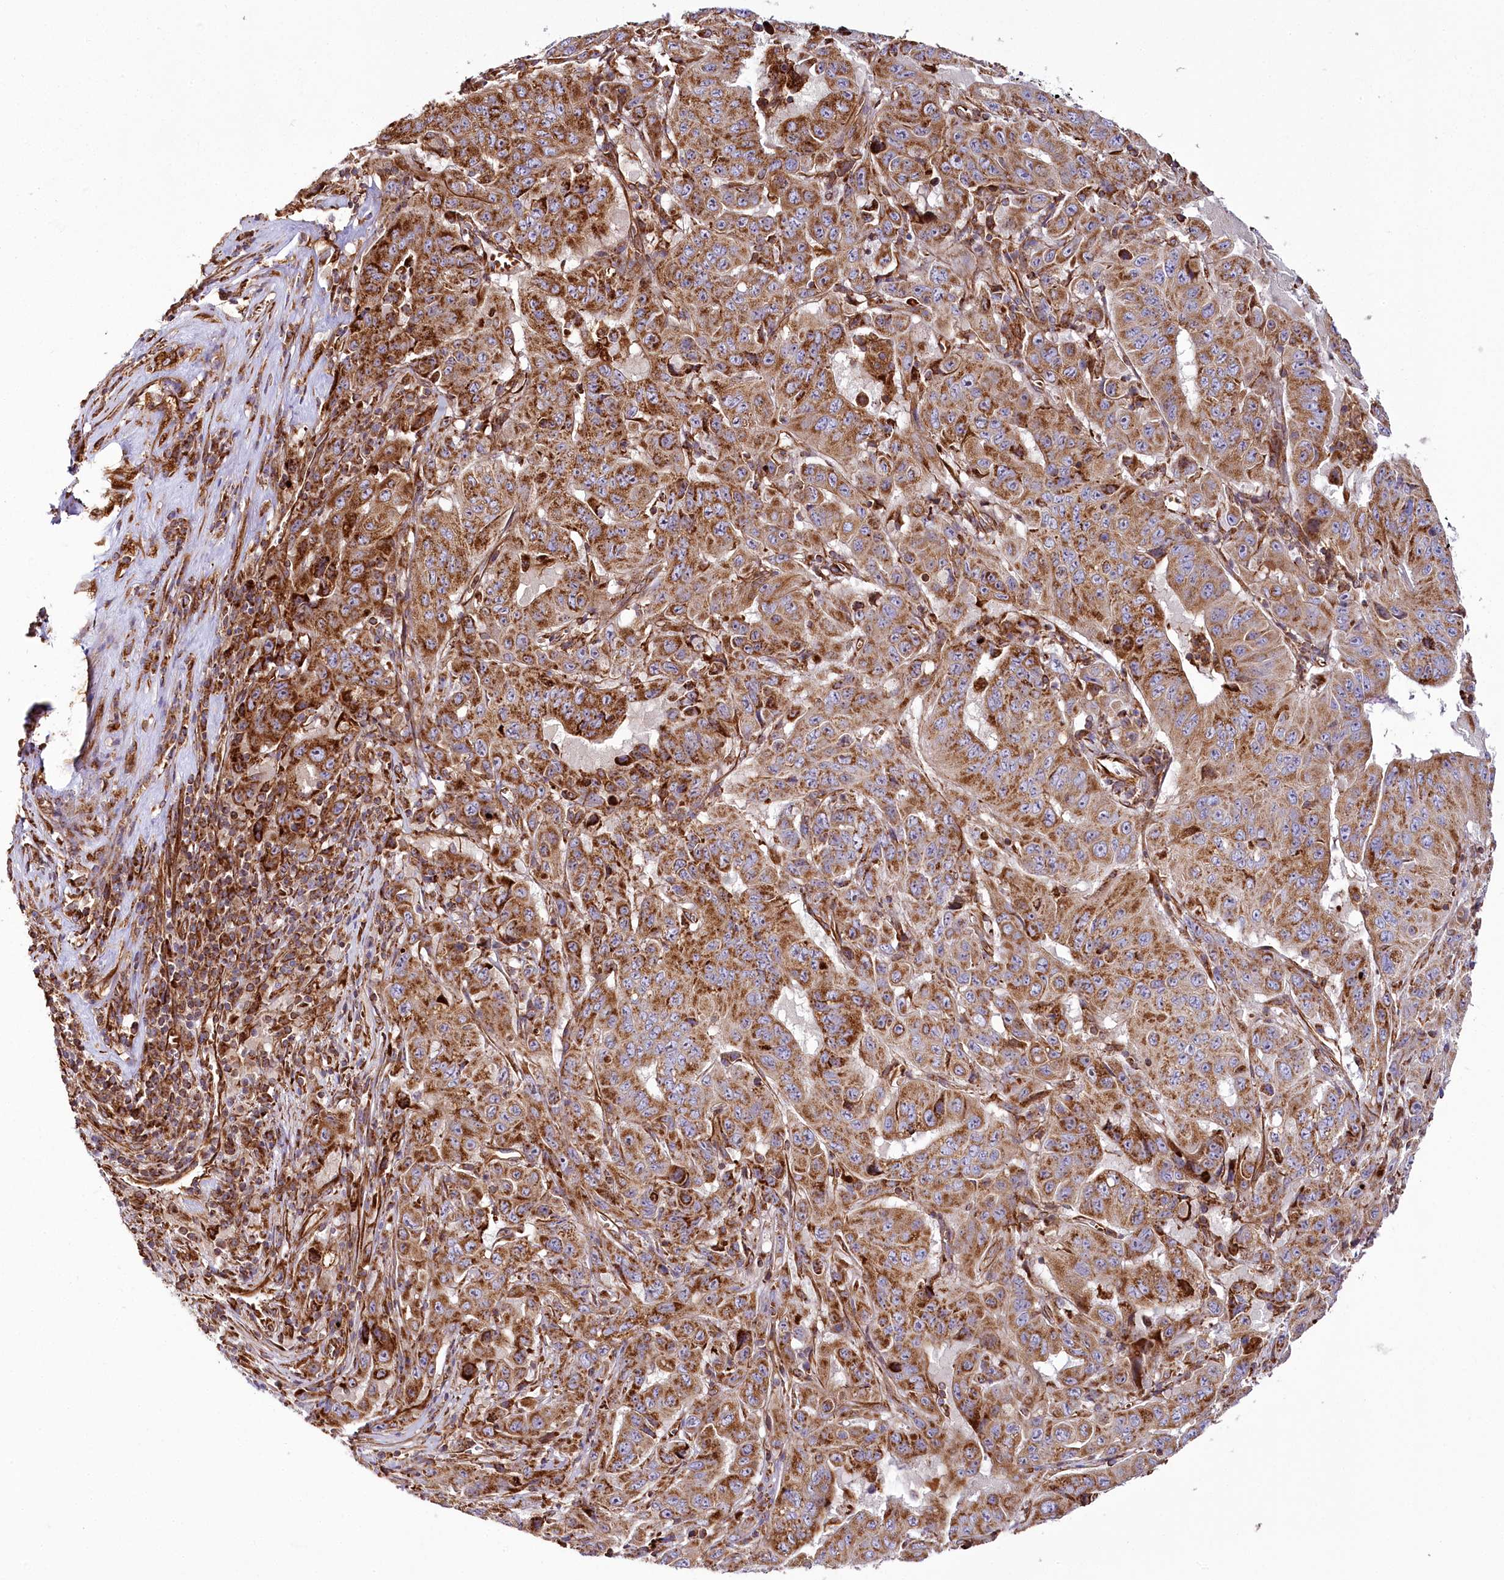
{"staining": {"intensity": "strong", "quantity": ">75%", "location": "cytoplasmic/membranous"}, "tissue": "pancreatic cancer", "cell_type": "Tumor cells", "image_type": "cancer", "snomed": [{"axis": "morphology", "description": "Adenocarcinoma, NOS"}, {"axis": "topography", "description": "Pancreas"}], "caption": "Protein expression analysis of human pancreatic cancer (adenocarcinoma) reveals strong cytoplasmic/membranous positivity in about >75% of tumor cells.", "gene": "THUMPD3", "patient": {"sex": "male", "age": 63}}